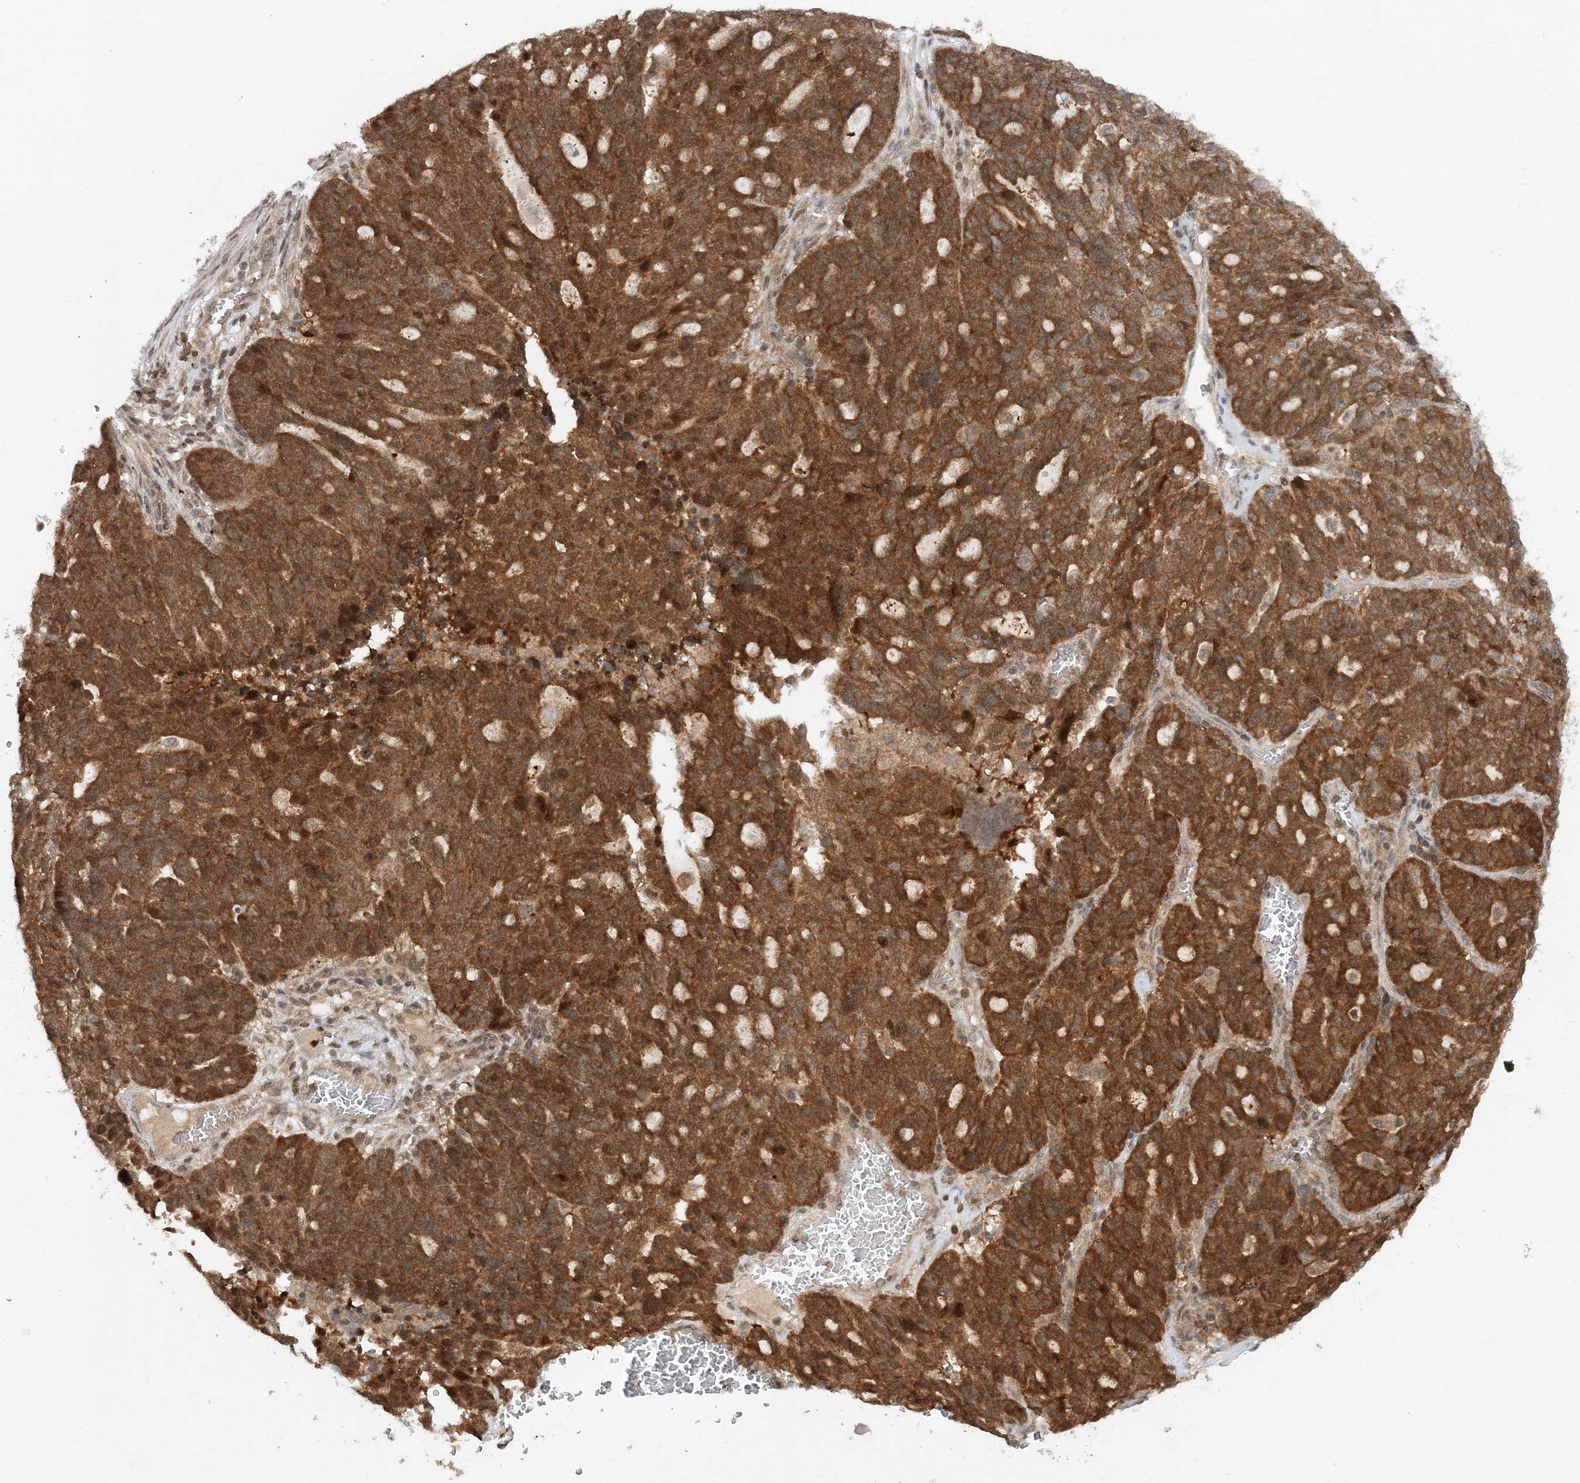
{"staining": {"intensity": "strong", "quantity": ">75%", "location": "cytoplasmic/membranous"}, "tissue": "ovarian cancer", "cell_type": "Tumor cells", "image_type": "cancer", "snomed": [{"axis": "morphology", "description": "Cystadenocarcinoma, serous, NOS"}, {"axis": "topography", "description": "Ovary"}], "caption": "Human ovarian cancer stained with a protein marker demonstrates strong staining in tumor cells.", "gene": "NIF3L1", "patient": {"sex": "female", "age": 59}}